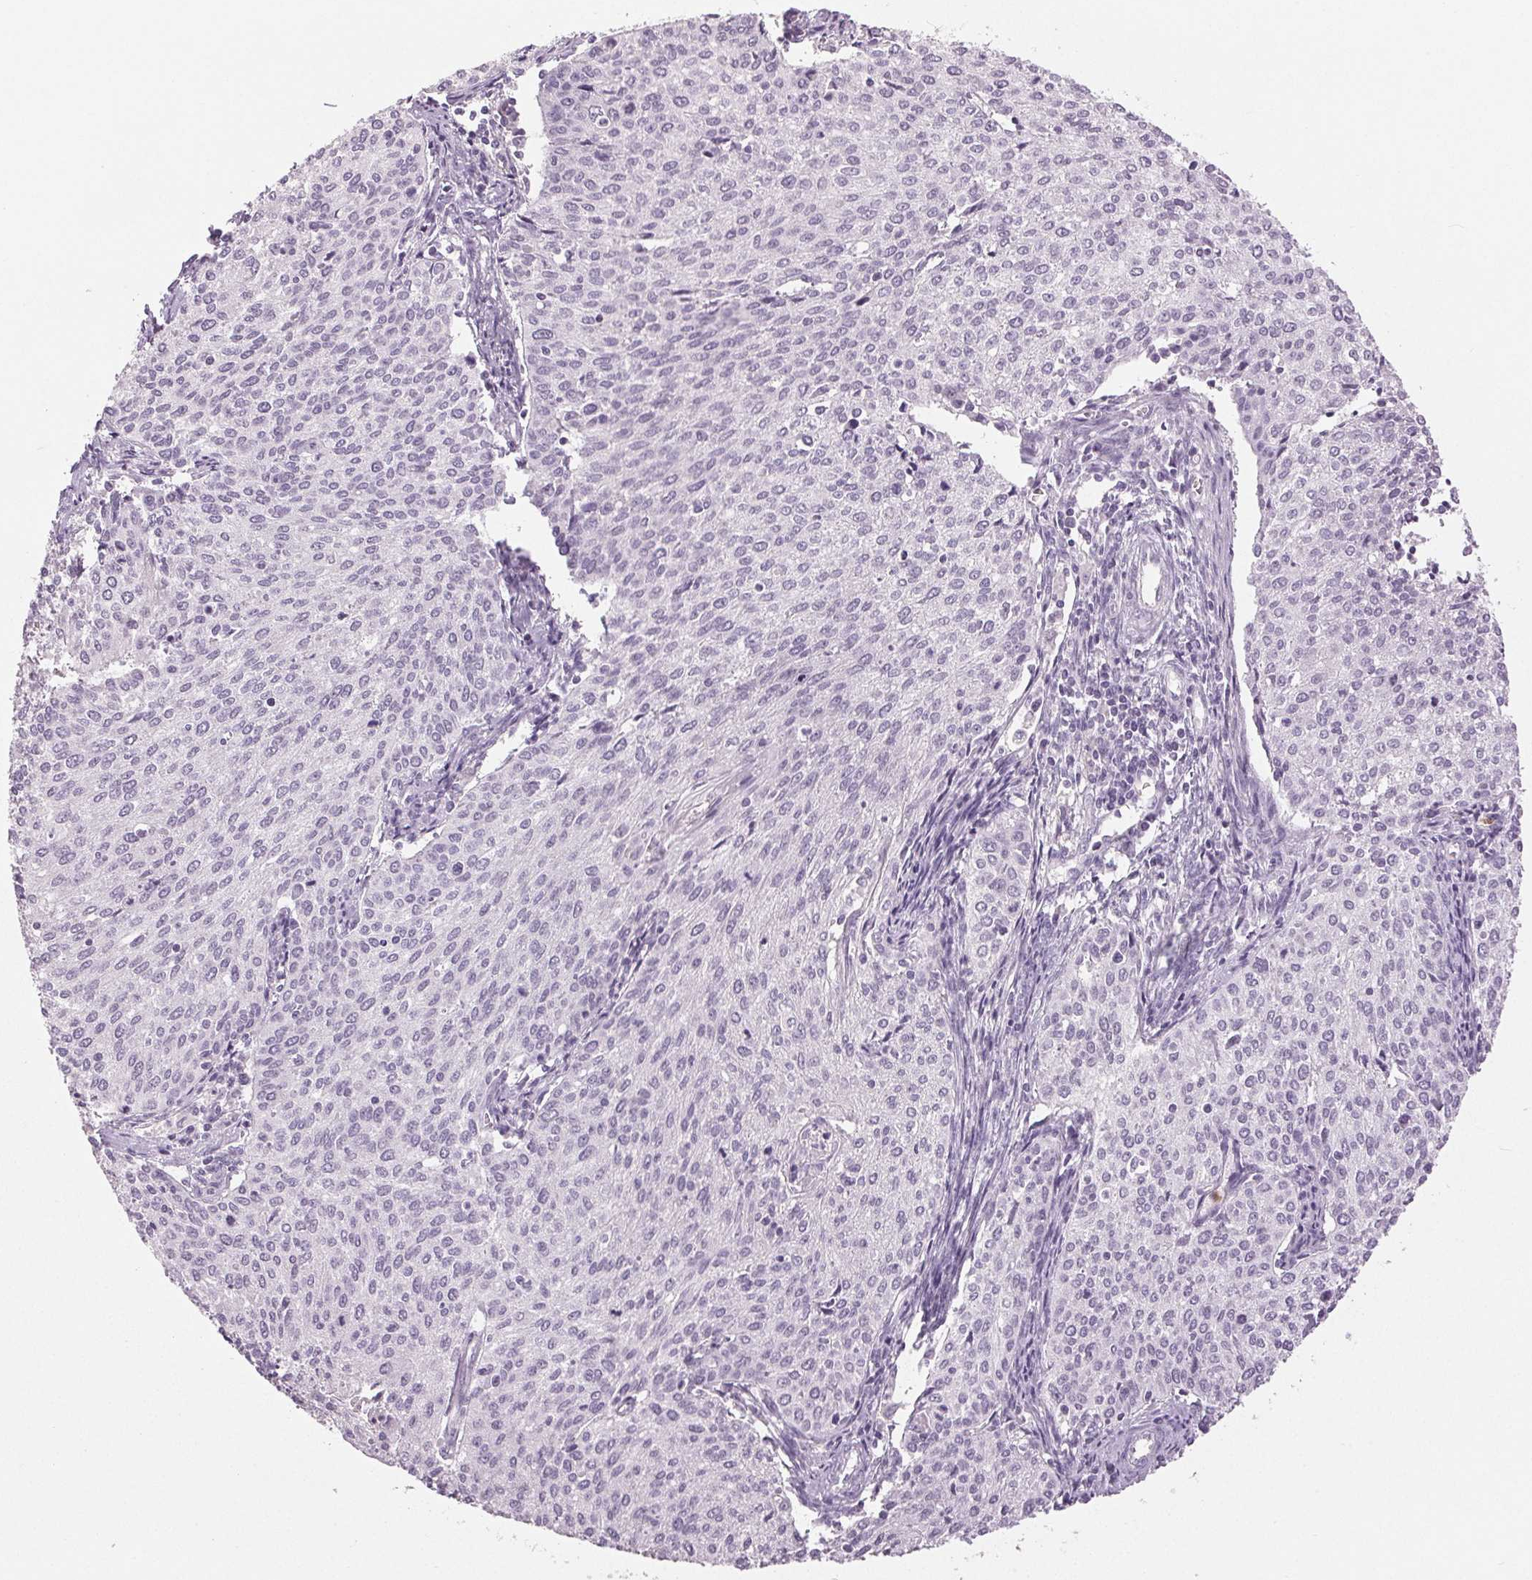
{"staining": {"intensity": "negative", "quantity": "none", "location": "none"}, "tissue": "cervical cancer", "cell_type": "Tumor cells", "image_type": "cancer", "snomed": [{"axis": "morphology", "description": "Squamous cell carcinoma, NOS"}, {"axis": "topography", "description": "Cervix"}], "caption": "This photomicrograph is of squamous cell carcinoma (cervical) stained with immunohistochemistry (IHC) to label a protein in brown with the nuclei are counter-stained blue. There is no staining in tumor cells. (DAB IHC visualized using brightfield microscopy, high magnification).", "gene": "LTF", "patient": {"sex": "female", "age": 38}}